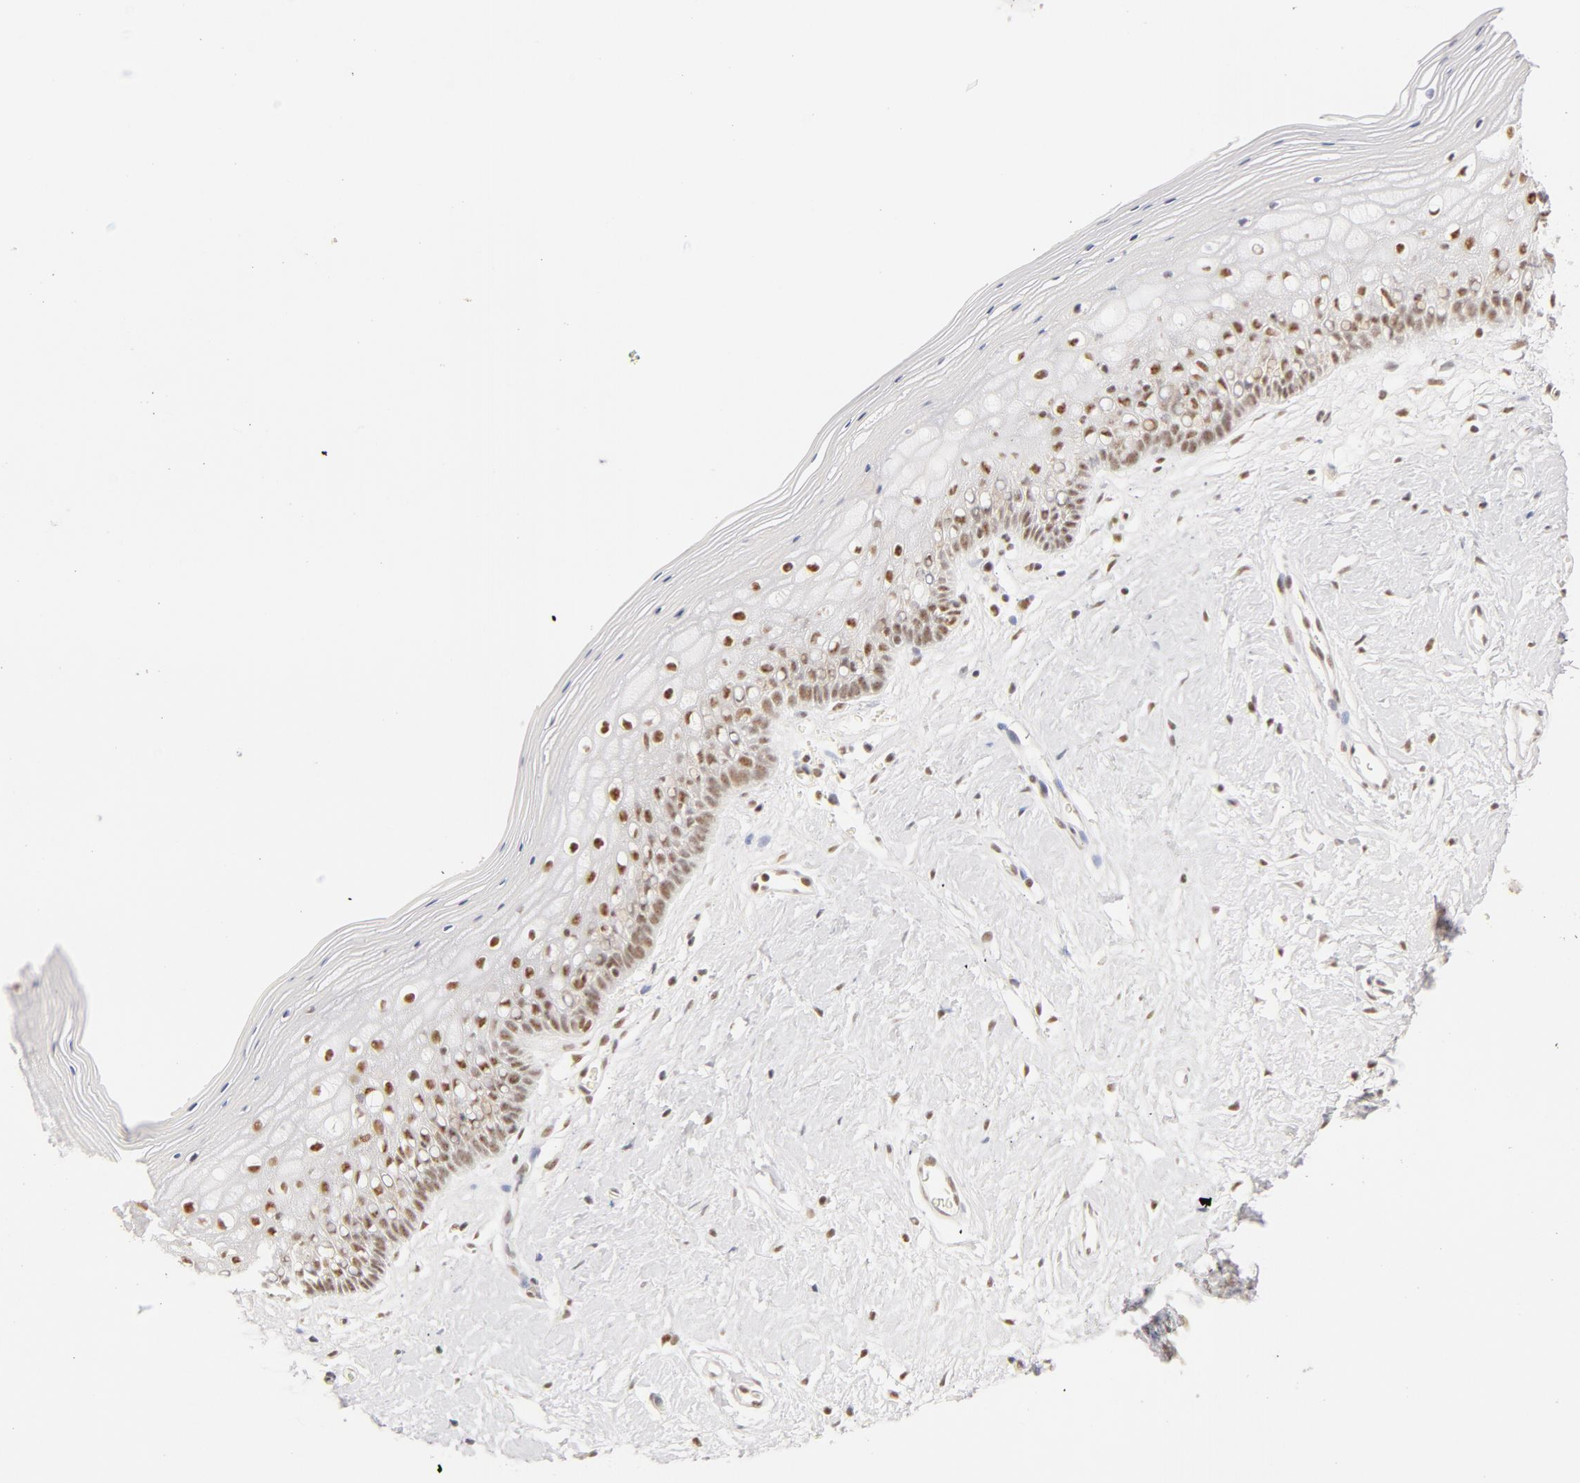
{"staining": {"intensity": "moderate", "quantity": ">75%", "location": "nuclear"}, "tissue": "vagina", "cell_type": "Squamous epithelial cells", "image_type": "normal", "snomed": [{"axis": "morphology", "description": "Normal tissue, NOS"}, {"axis": "topography", "description": "Vagina"}], "caption": "Human vagina stained with a brown dye demonstrates moderate nuclear positive expression in about >75% of squamous epithelial cells.", "gene": "RBM39", "patient": {"sex": "female", "age": 46}}